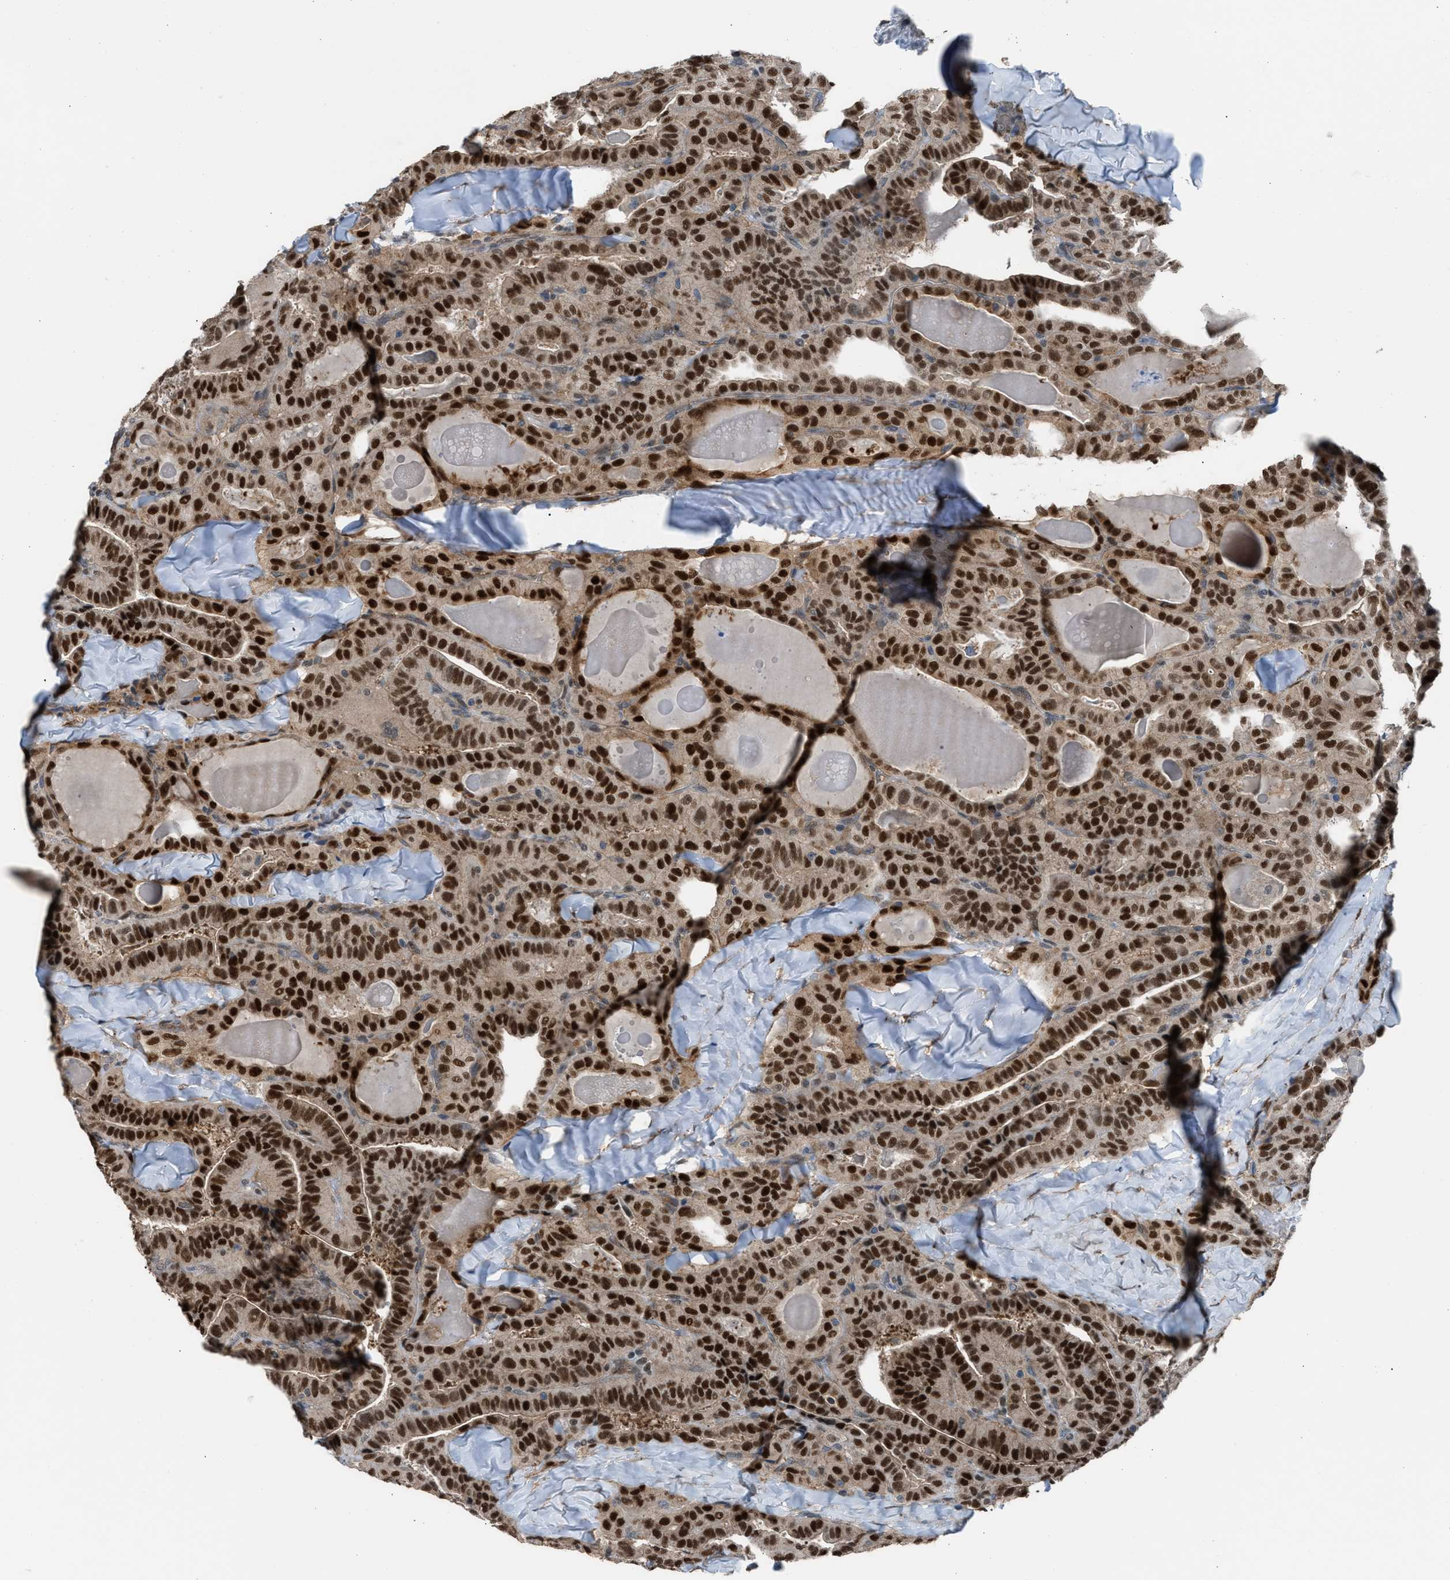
{"staining": {"intensity": "strong", "quantity": ">75%", "location": "cytoplasmic/membranous,nuclear"}, "tissue": "thyroid cancer", "cell_type": "Tumor cells", "image_type": "cancer", "snomed": [{"axis": "morphology", "description": "Papillary adenocarcinoma, NOS"}, {"axis": "topography", "description": "Thyroid gland"}], "caption": "A brown stain shows strong cytoplasmic/membranous and nuclear positivity of a protein in human thyroid cancer (papillary adenocarcinoma) tumor cells.", "gene": "CRTC1", "patient": {"sex": "male", "age": 77}}